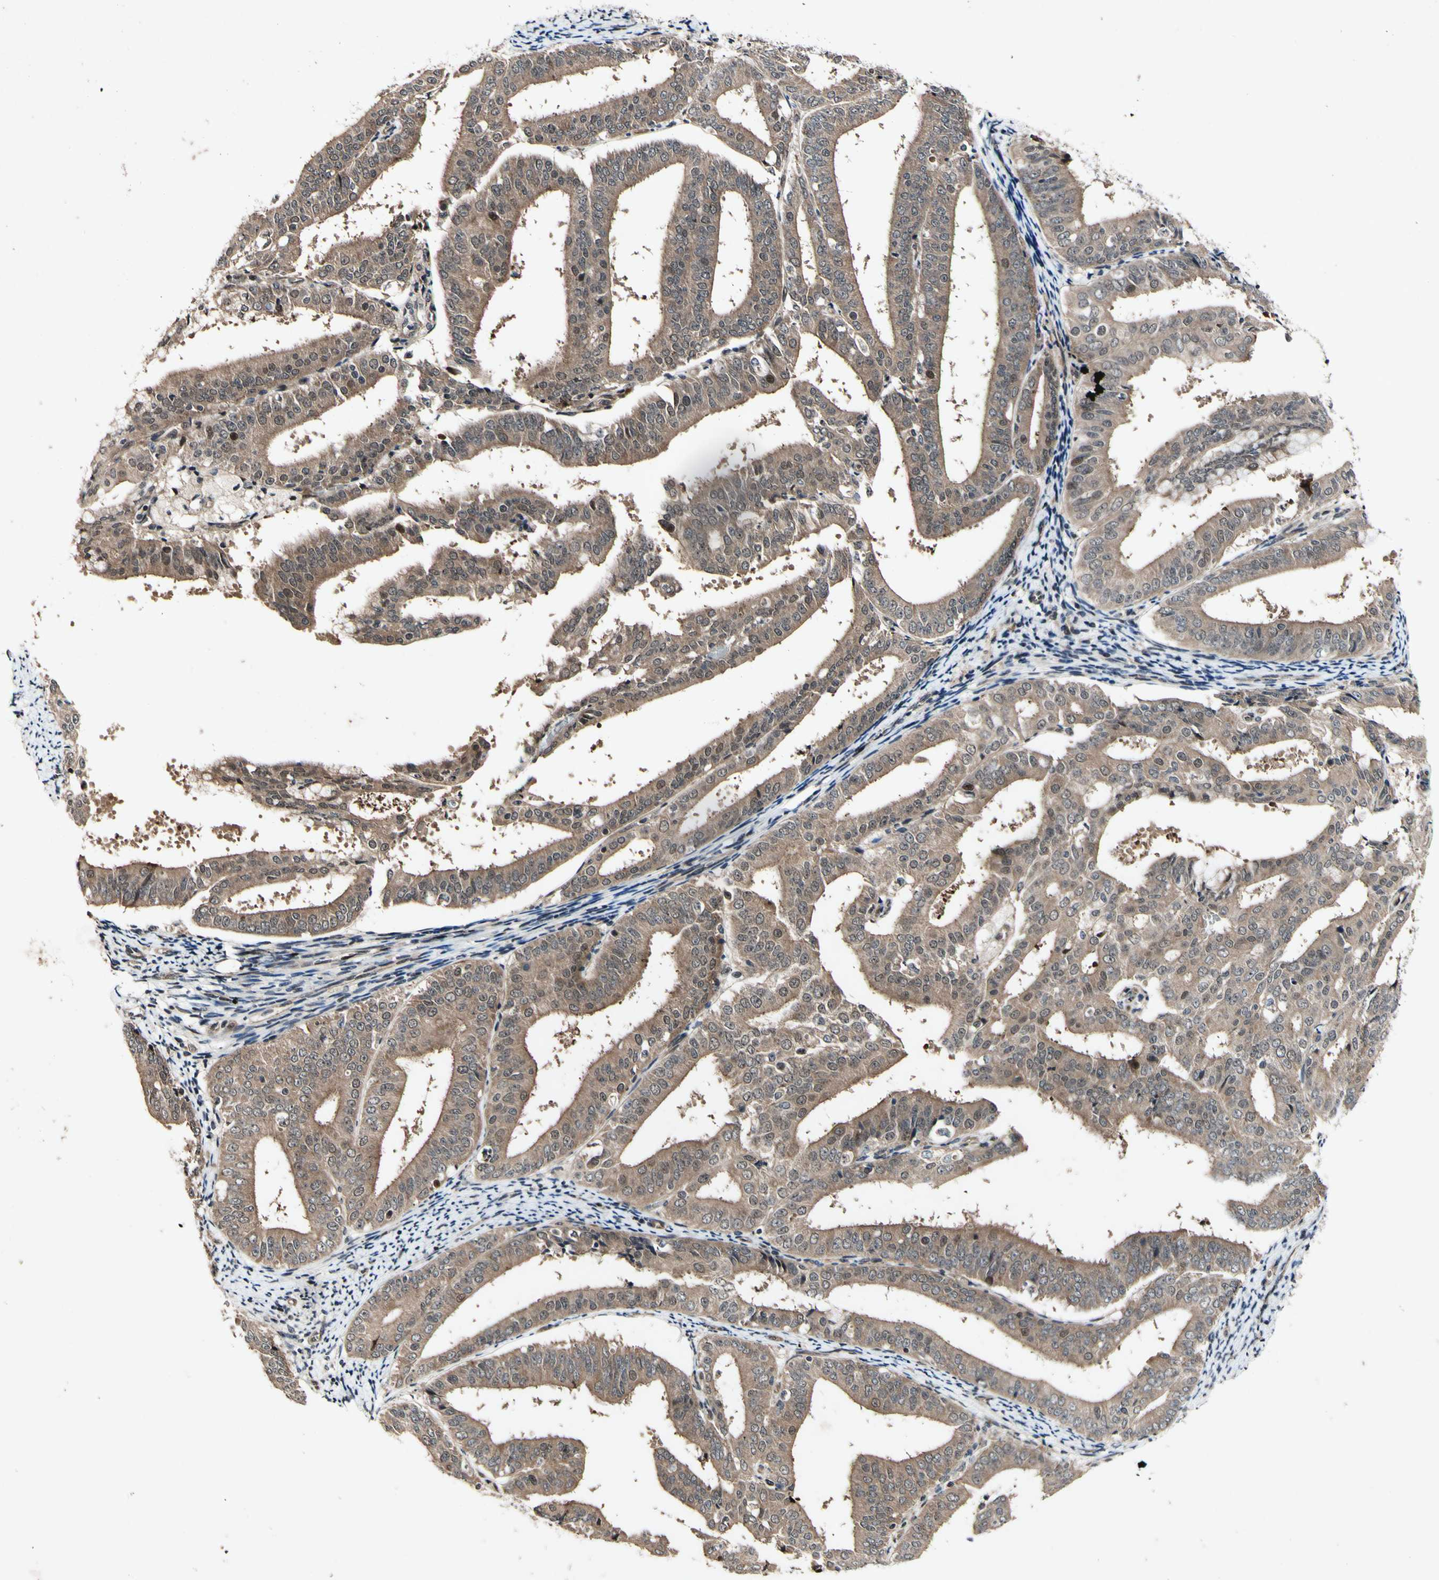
{"staining": {"intensity": "moderate", "quantity": ">75%", "location": "cytoplasmic/membranous"}, "tissue": "endometrial cancer", "cell_type": "Tumor cells", "image_type": "cancer", "snomed": [{"axis": "morphology", "description": "Adenocarcinoma, NOS"}, {"axis": "topography", "description": "Endometrium"}], "caption": "Immunohistochemical staining of endometrial cancer demonstrates medium levels of moderate cytoplasmic/membranous protein positivity in approximately >75% of tumor cells.", "gene": "CSNK1E", "patient": {"sex": "female", "age": 63}}